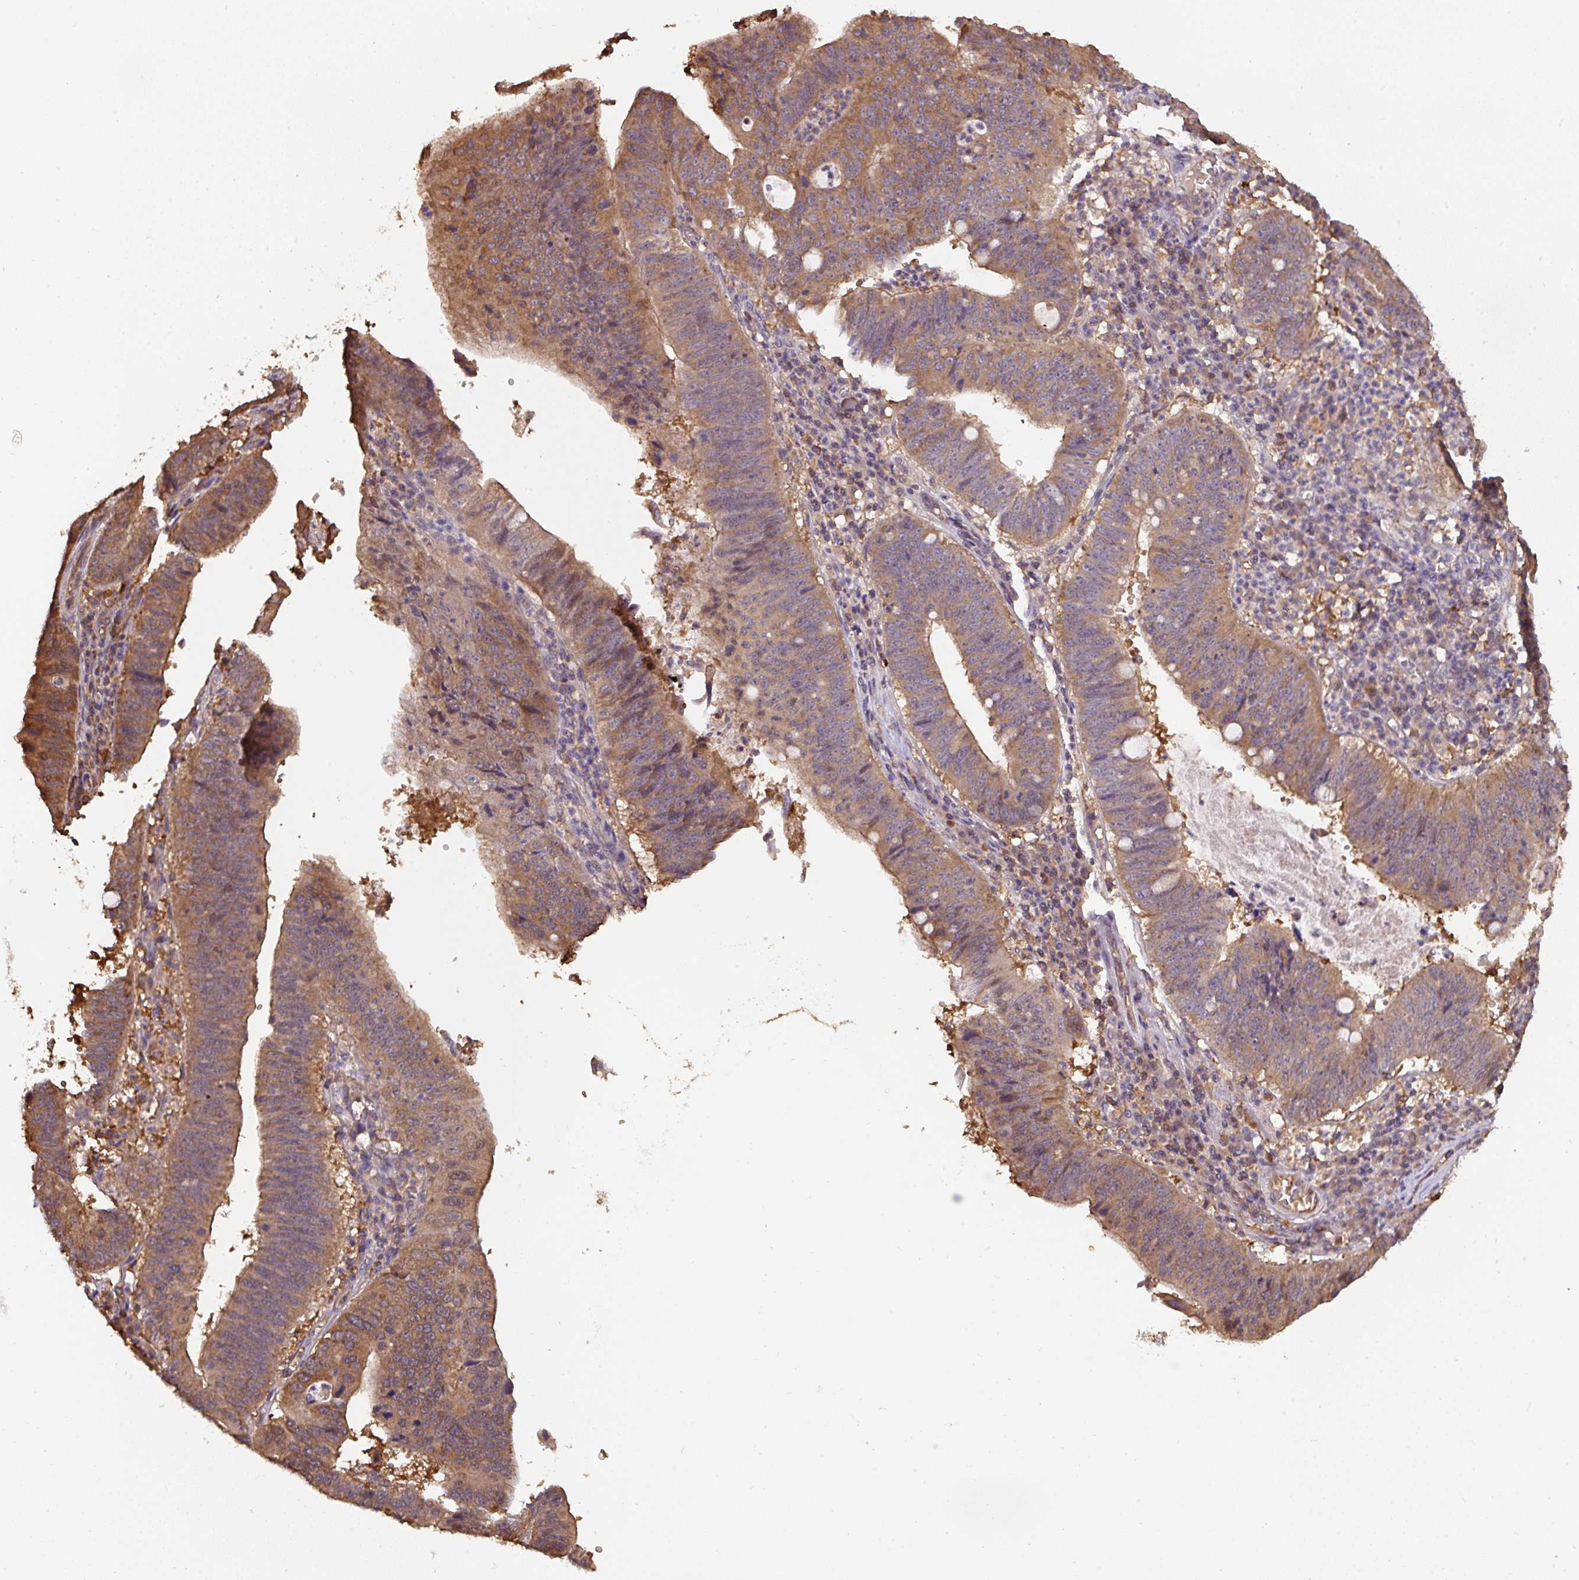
{"staining": {"intensity": "moderate", "quantity": ">75%", "location": "cytoplasmic/membranous"}, "tissue": "stomach cancer", "cell_type": "Tumor cells", "image_type": "cancer", "snomed": [{"axis": "morphology", "description": "Adenocarcinoma, NOS"}, {"axis": "topography", "description": "Stomach"}], "caption": "This is a photomicrograph of immunohistochemistry (IHC) staining of stomach cancer, which shows moderate staining in the cytoplasmic/membranous of tumor cells.", "gene": "ST13", "patient": {"sex": "male", "age": 59}}